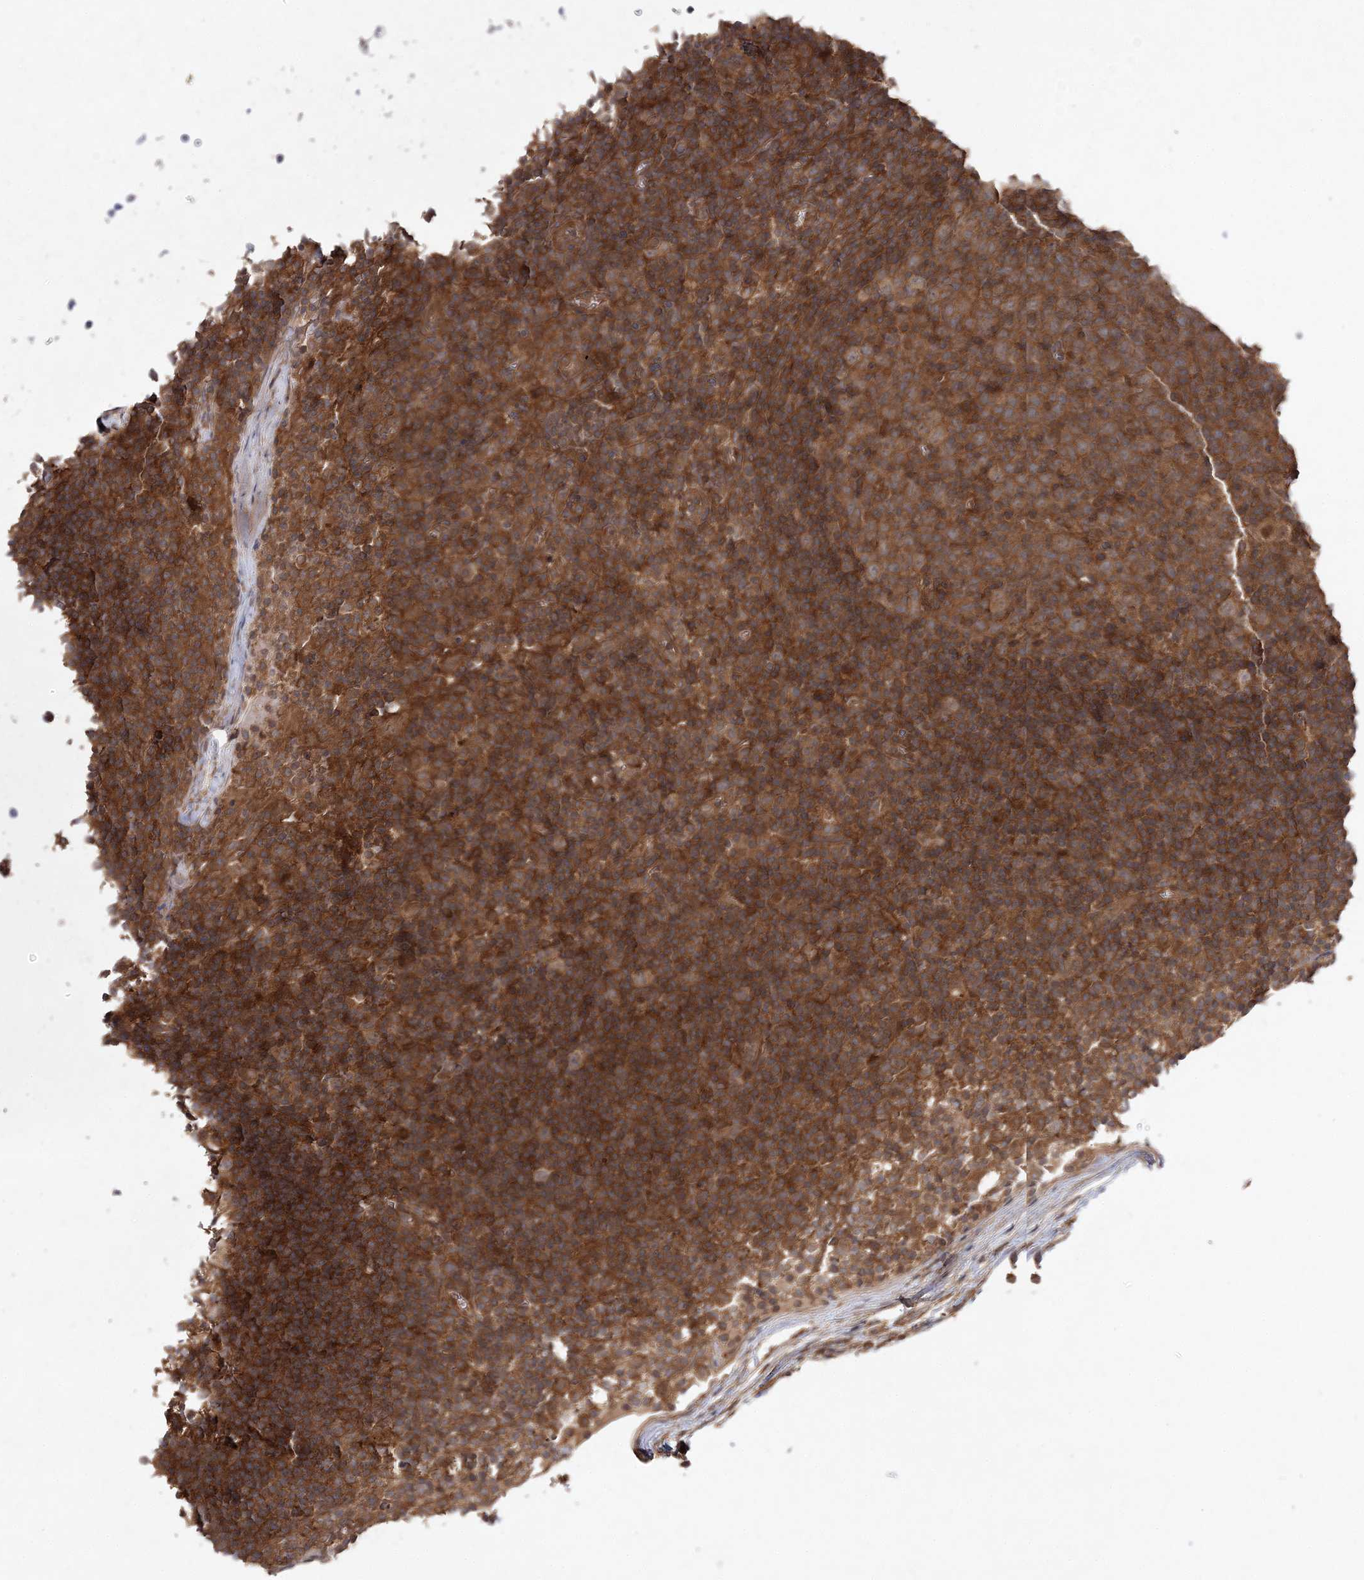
{"staining": {"intensity": "moderate", "quantity": ">75%", "location": "cytoplasmic/membranous"}, "tissue": "lymph node", "cell_type": "Germinal center cells", "image_type": "normal", "snomed": [{"axis": "morphology", "description": "Normal tissue, NOS"}, {"axis": "morphology", "description": "Inflammation, NOS"}, {"axis": "topography", "description": "Lymph node"}], "caption": "High-power microscopy captured an IHC image of normal lymph node, revealing moderate cytoplasmic/membranous staining in approximately >75% of germinal center cells. (DAB (3,3'-diaminobenzidine) = brown stain, brightfield microscopy at high magnification).", "gene": "TMEM9B", "patient": {"sex": "male", "age": 55}}